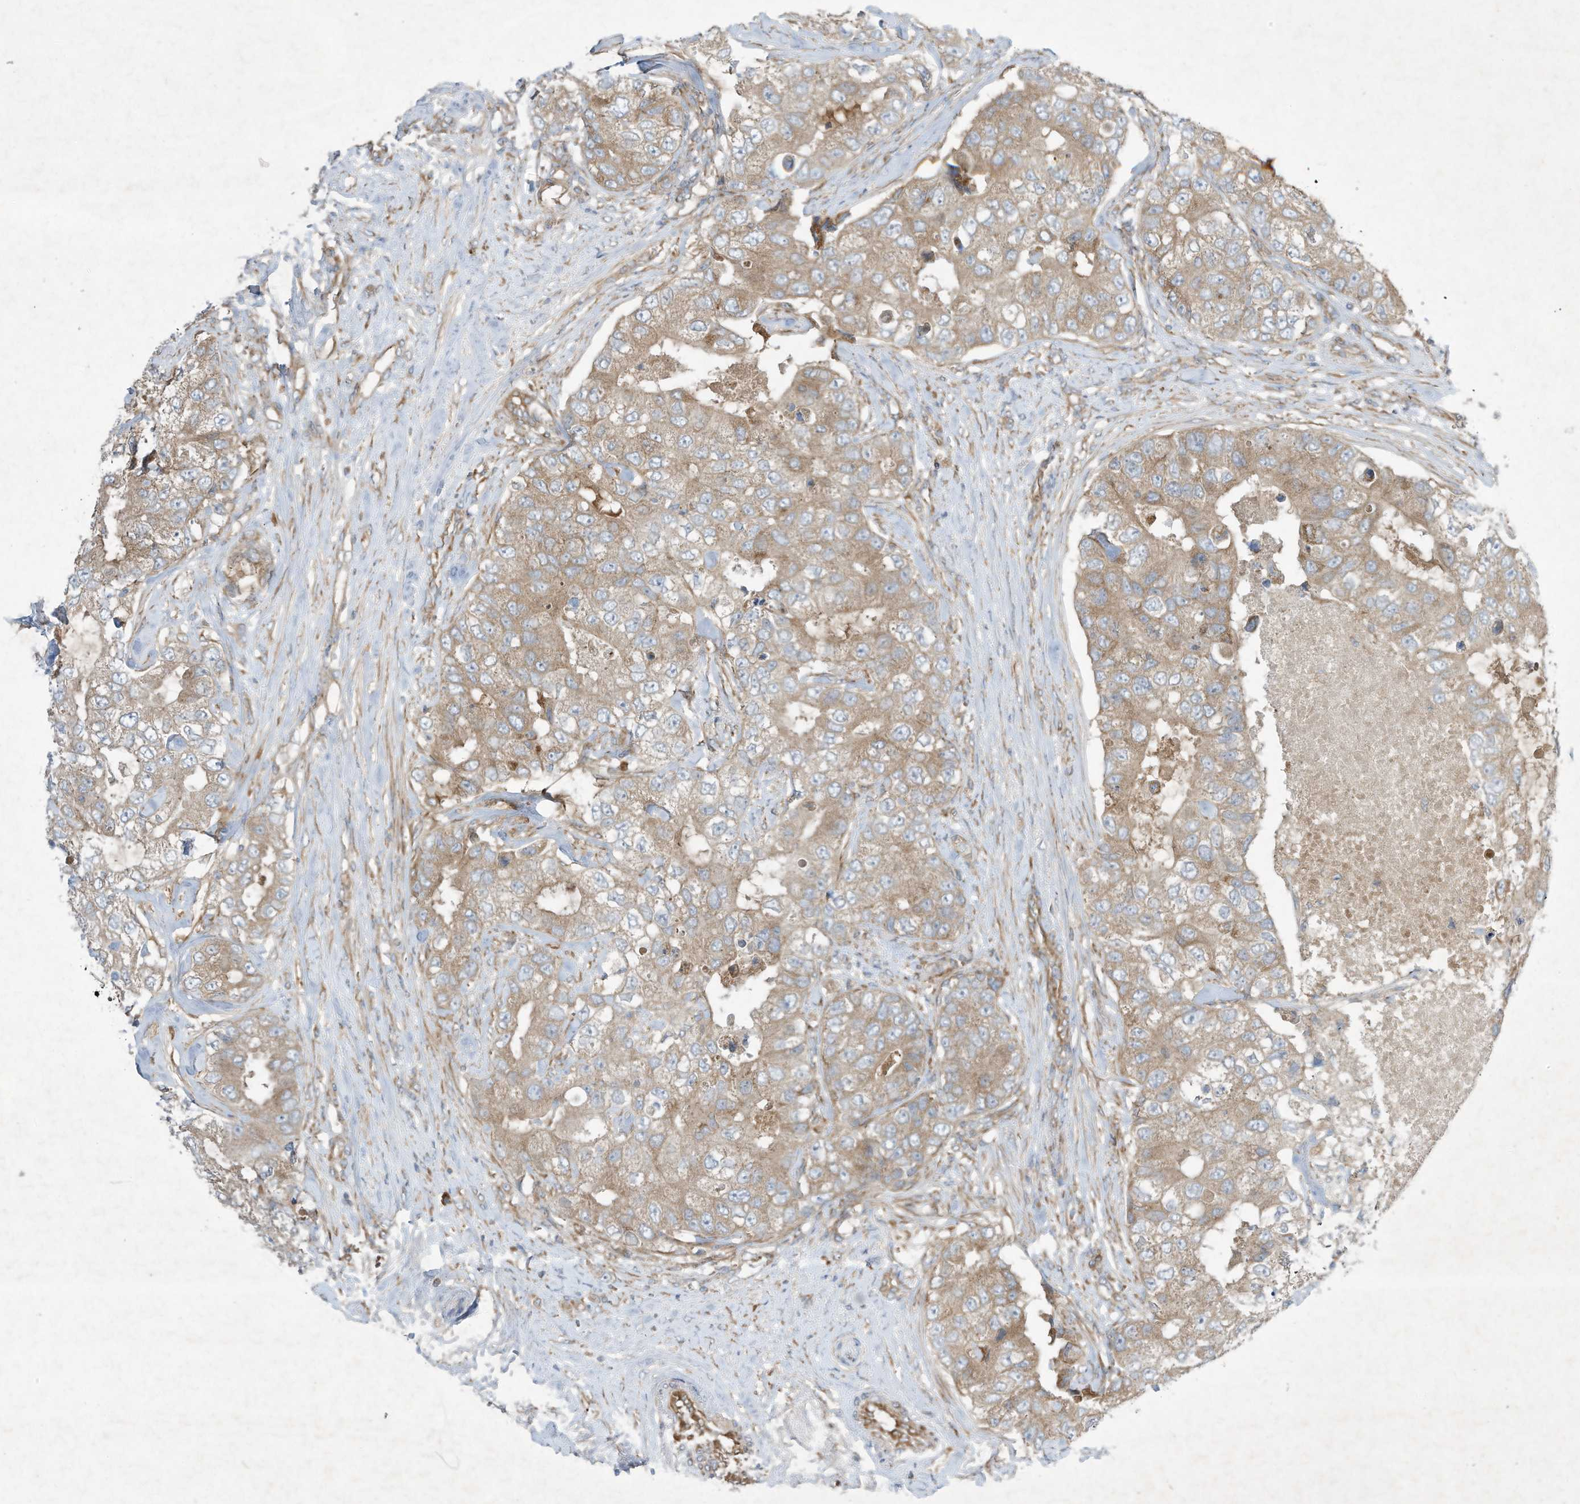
{"staining": {"intensity": "weak", "quantity": "25%-75%", "location": "cytoplasmic/membranous"}, "tissue": "breast cancer", "cell_type": "Tumor cells", "image_type": "cancer", "snomed": [{"axis": "morphology", "description": "Duct carcinoma"}, {"axis": "topography", "description": "Breast"}], "caption": "Immunohistochemistry (IHC) (DAB (3,3'-diaminobenzidine)) staining of invasive ductal carcinoma (breast) reveals weak cytoplasmic/membranous protein expression in about 25%-75% of tumor cells.", "gene": "SYNJ2", "patient": {"sex": "female", "age": 62}}